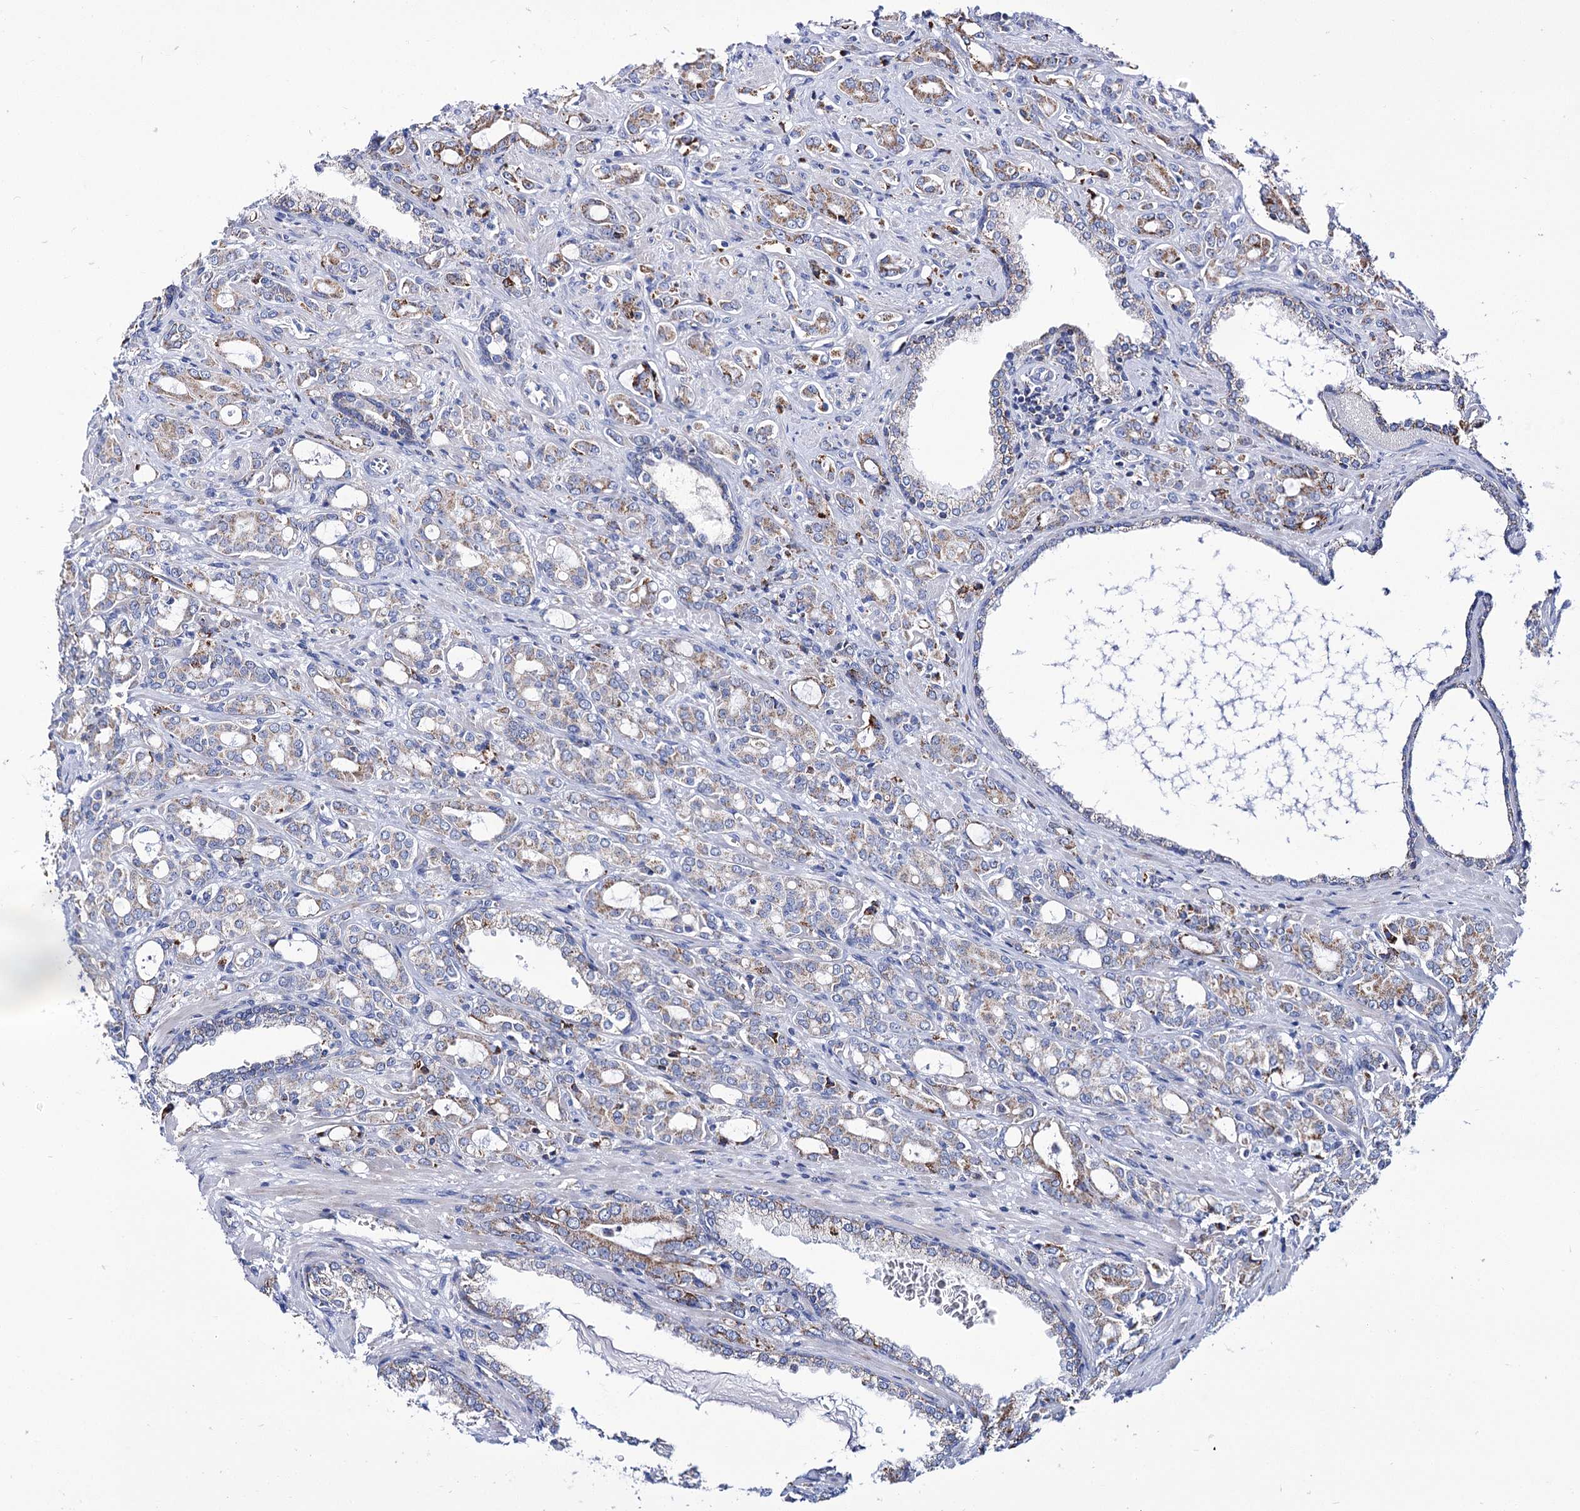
{"staining": {"intensity": "moderate", "quantity": "25%-75%", "location": "cytoplasmic/membranous"}, "tissue": "prostate cancer", "cell_type": "Tumor cells", "image_type": "cancer", "snomed": [{"axis": "morphology", "description": "Adenocarcinoma, High grade"}, {"axis": "topography", "description": "Prostate"}], "caption": "Brown immunohistochemical staining in prostate cancer displays moderate cytoplasmic/membranous positivity in about 25%-75% of tumor cells. The staining is performed using DAB (3,3'-diaminobenzidine) brown chromogen to label protein expression. The nuclei are counter-stained blue using hematoxylin.", "gene": "UBASH3B", "patient": {"sex": "male", "age": 72}}